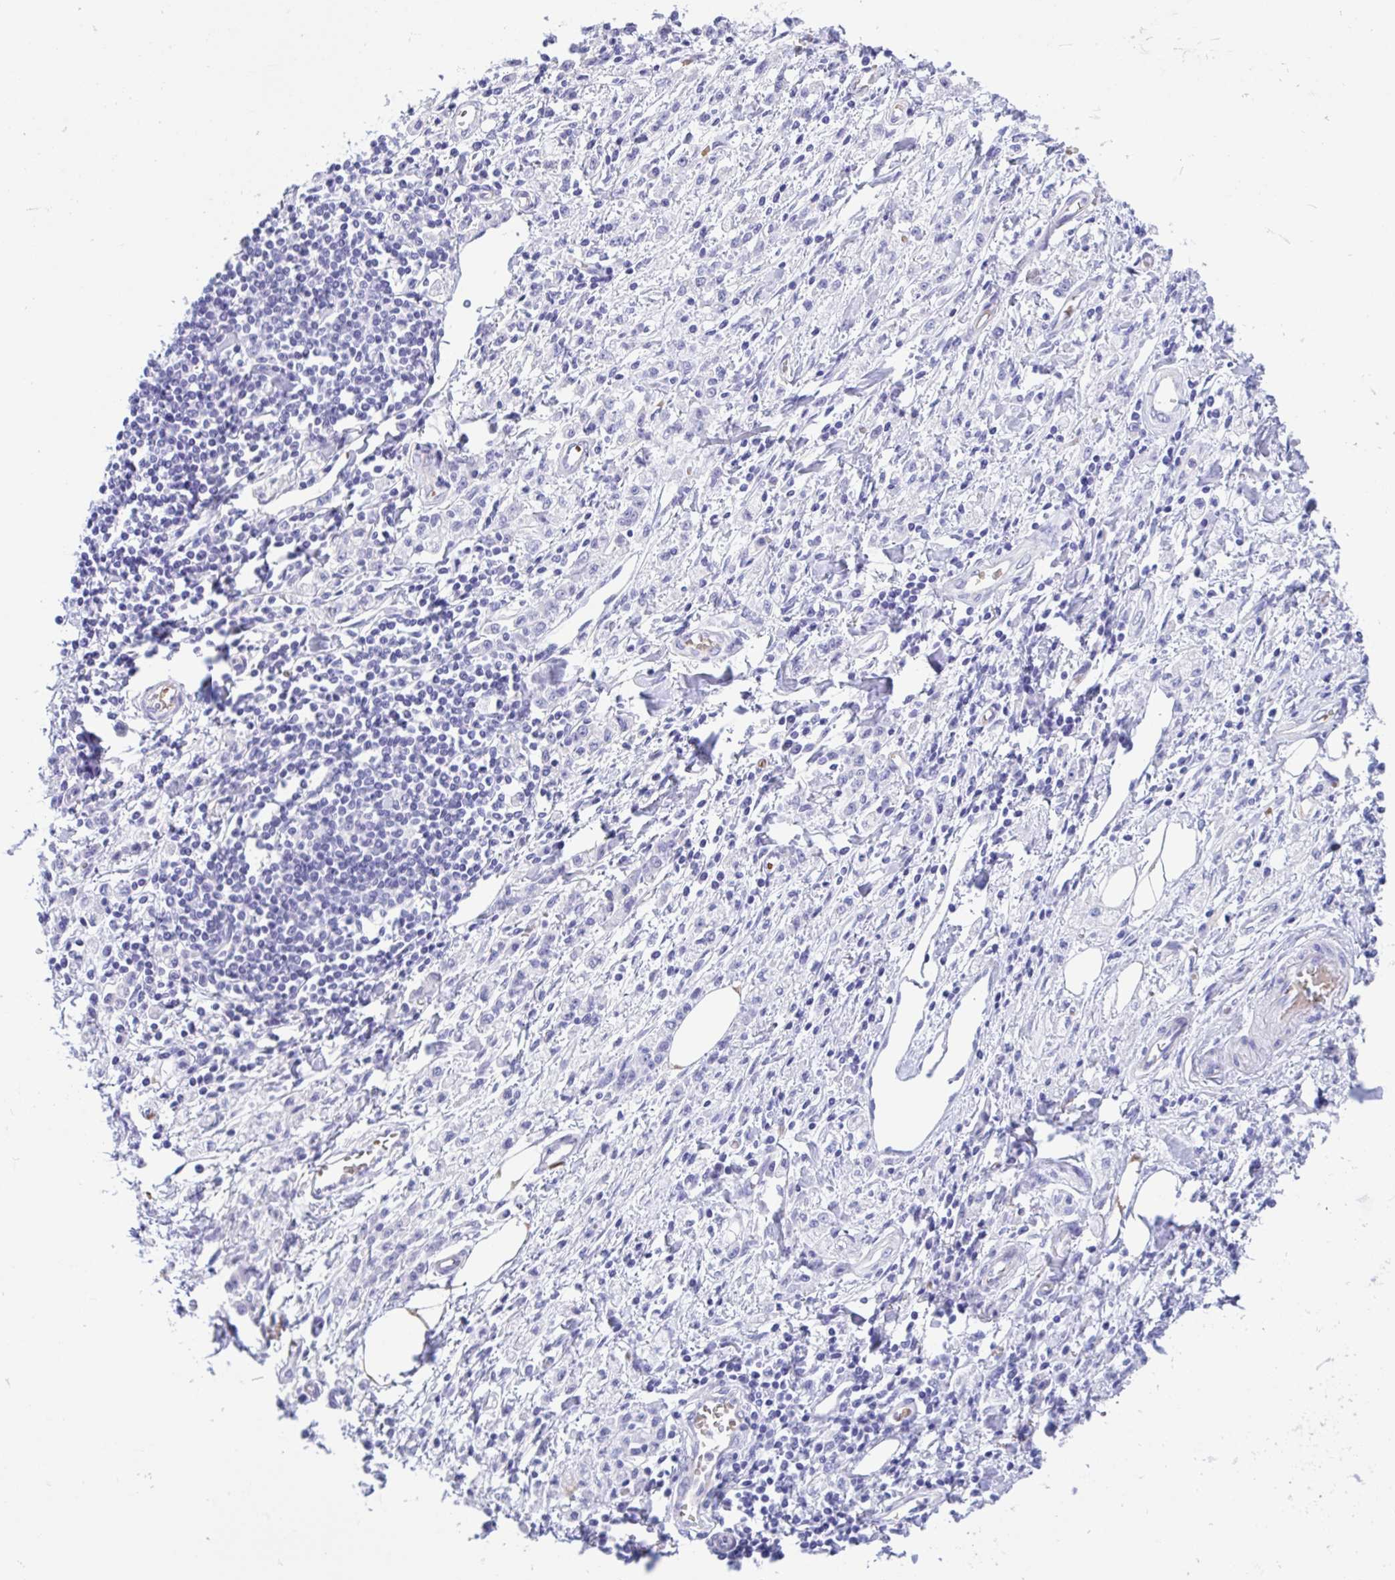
{"staining": {"intensity": "negative", "quantity": "none", "location": "none"}, "tissue": "stomach cancer", "cell_type": "Tumor cells", "image_type": "cancer", "snomed": [{"axis": "morphology", "description": "Adenocarcinoma, NOS"}, {"axis": "topography", "description": "Stomach"}], "caption": "Tumor cells are negative for protein expression in human stomach adenocarcinoma.", "gene": "TMEM79", "patient": {"sex": "male", "age": 77}}